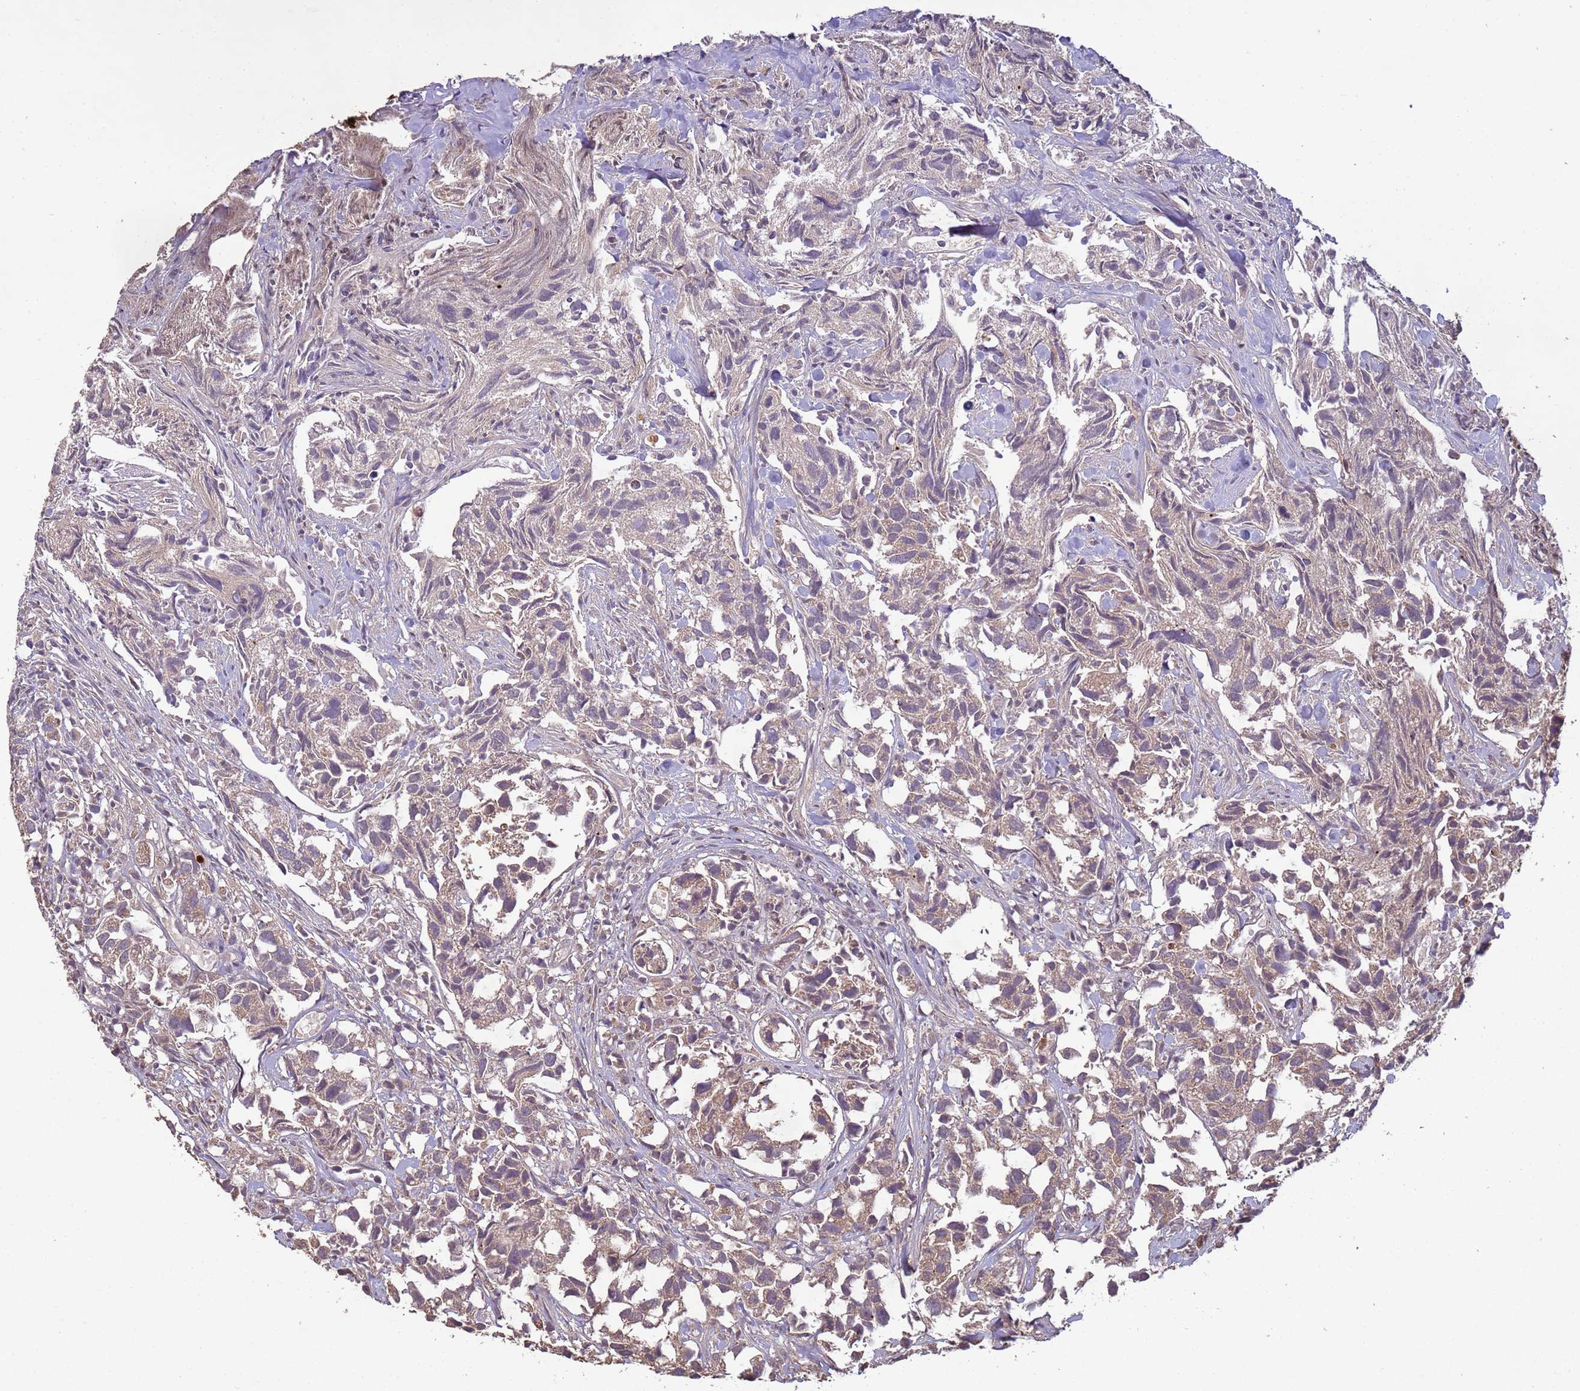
{"staining": {"intensity": "moderate", "quantity": "25%-75%", "location": "cytoplasmic/membranous"}, "tissue": "urothelial cancer", "cell_type": "Tumor cells", "image_type": "cancer", "snomed": [{"axis": "morphology", "description": "Urothelial carcinoma, High grade"}, {"axis": "topography", "description": "Urinary bladder"}], "caption": "Immunohistochemistry (IHC) micrograph of urothelial cancer stained for a protein (brown), which displays medium levels of moderate cytoplasmic/membranous positivity in about 25%-75% of tumor cells.", "gene": "FASTKD1", "patient": {"sex": "female", "age": 75}}